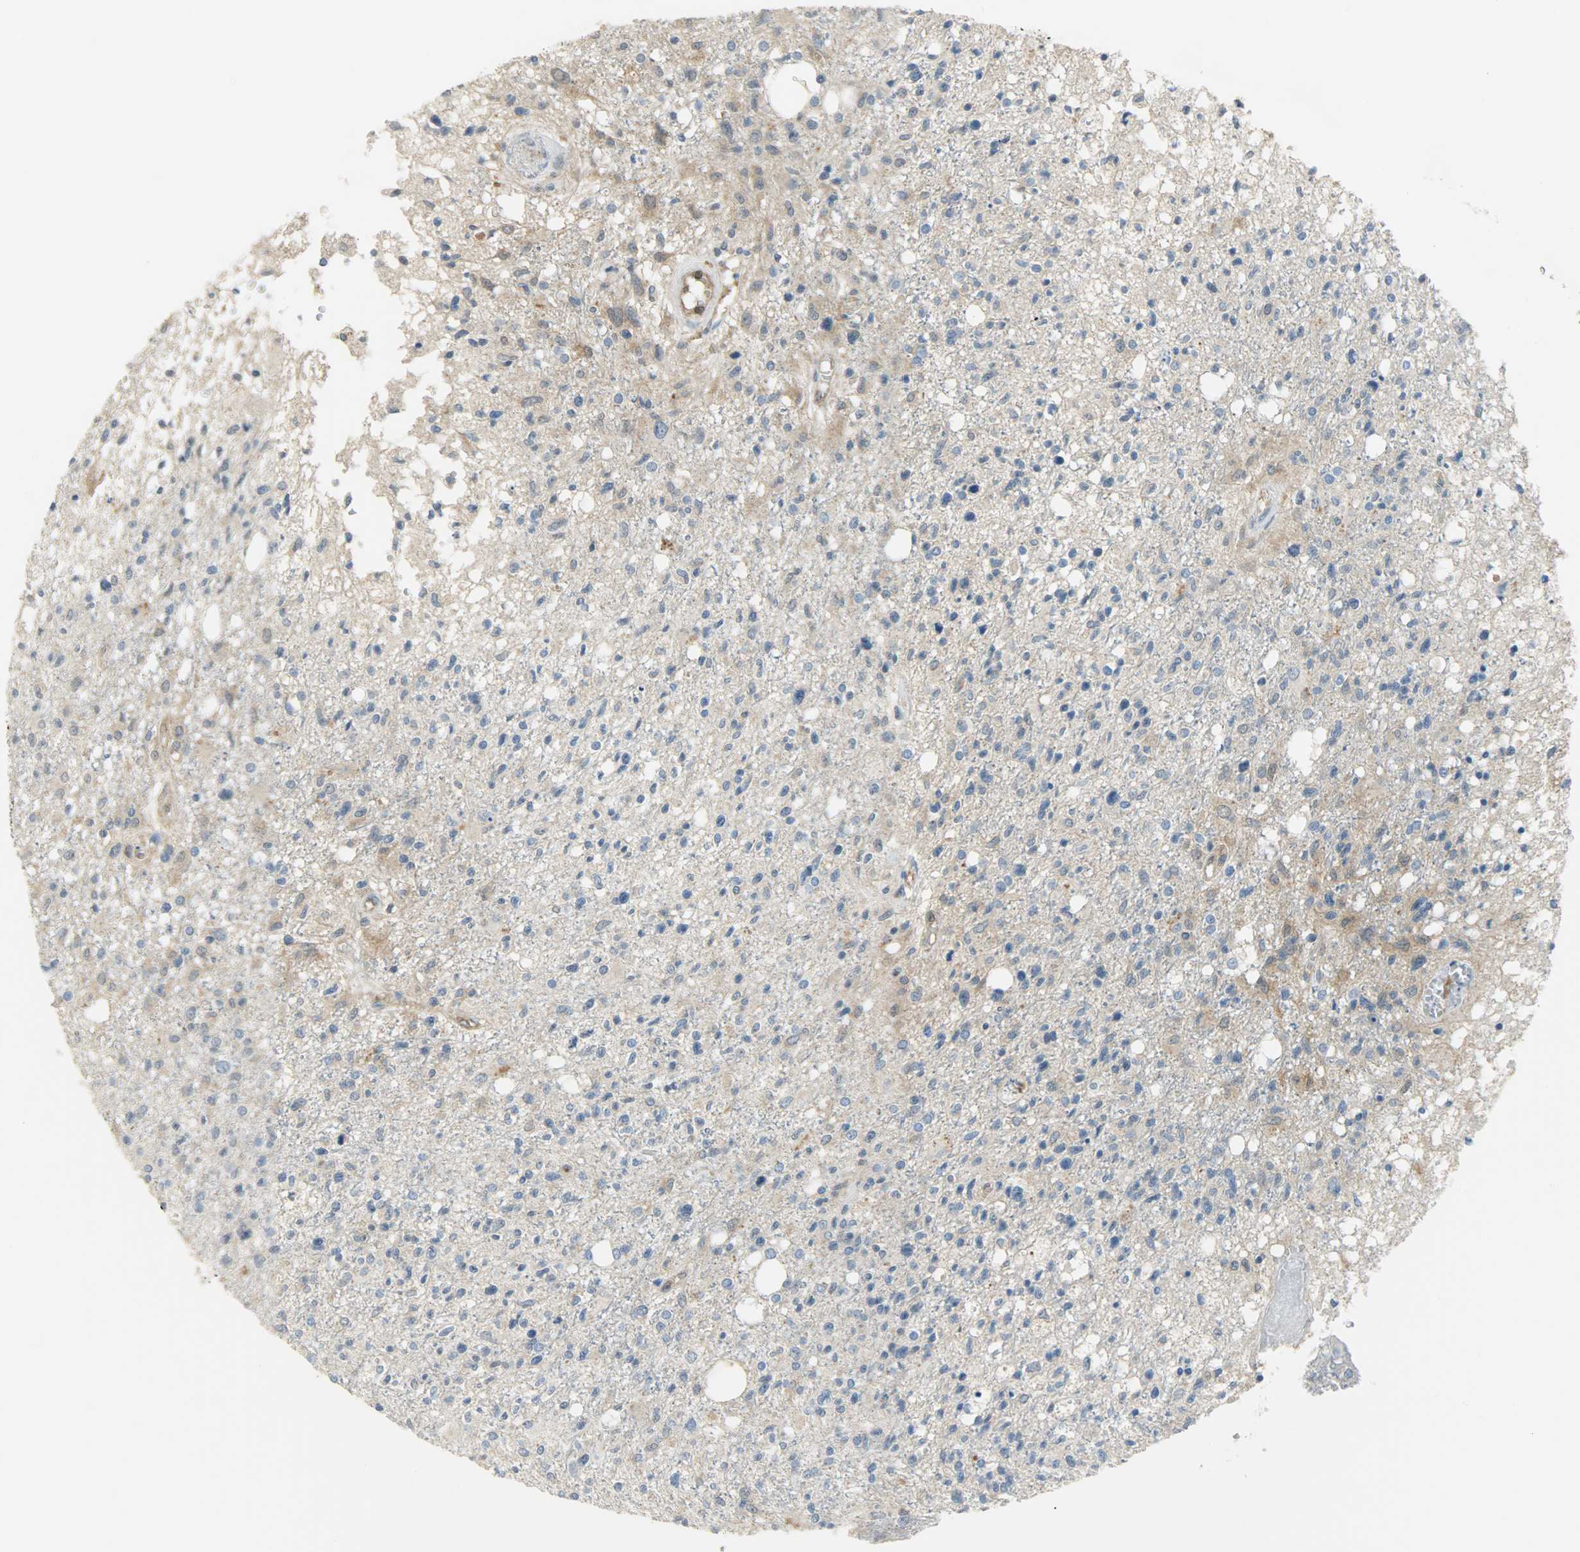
{"staining": {"intensity": "weak", "quantity": "<25%", "location": "cytoplasmic/membranous"}, "tissue": "glioma", "cell_type": "Tumor cells", "image_type": "cancer", "snomed": [{"axis": "morphology", "description": "Glioma, malignant, High grade"}, {"axis": "topography", "description": "Cerebral cortex"}], "caption": "Tumor cells show no significant protein positivity in glioma.", "gene": "FKBP1A", "patient": {"sex": "male", "age": 76}}